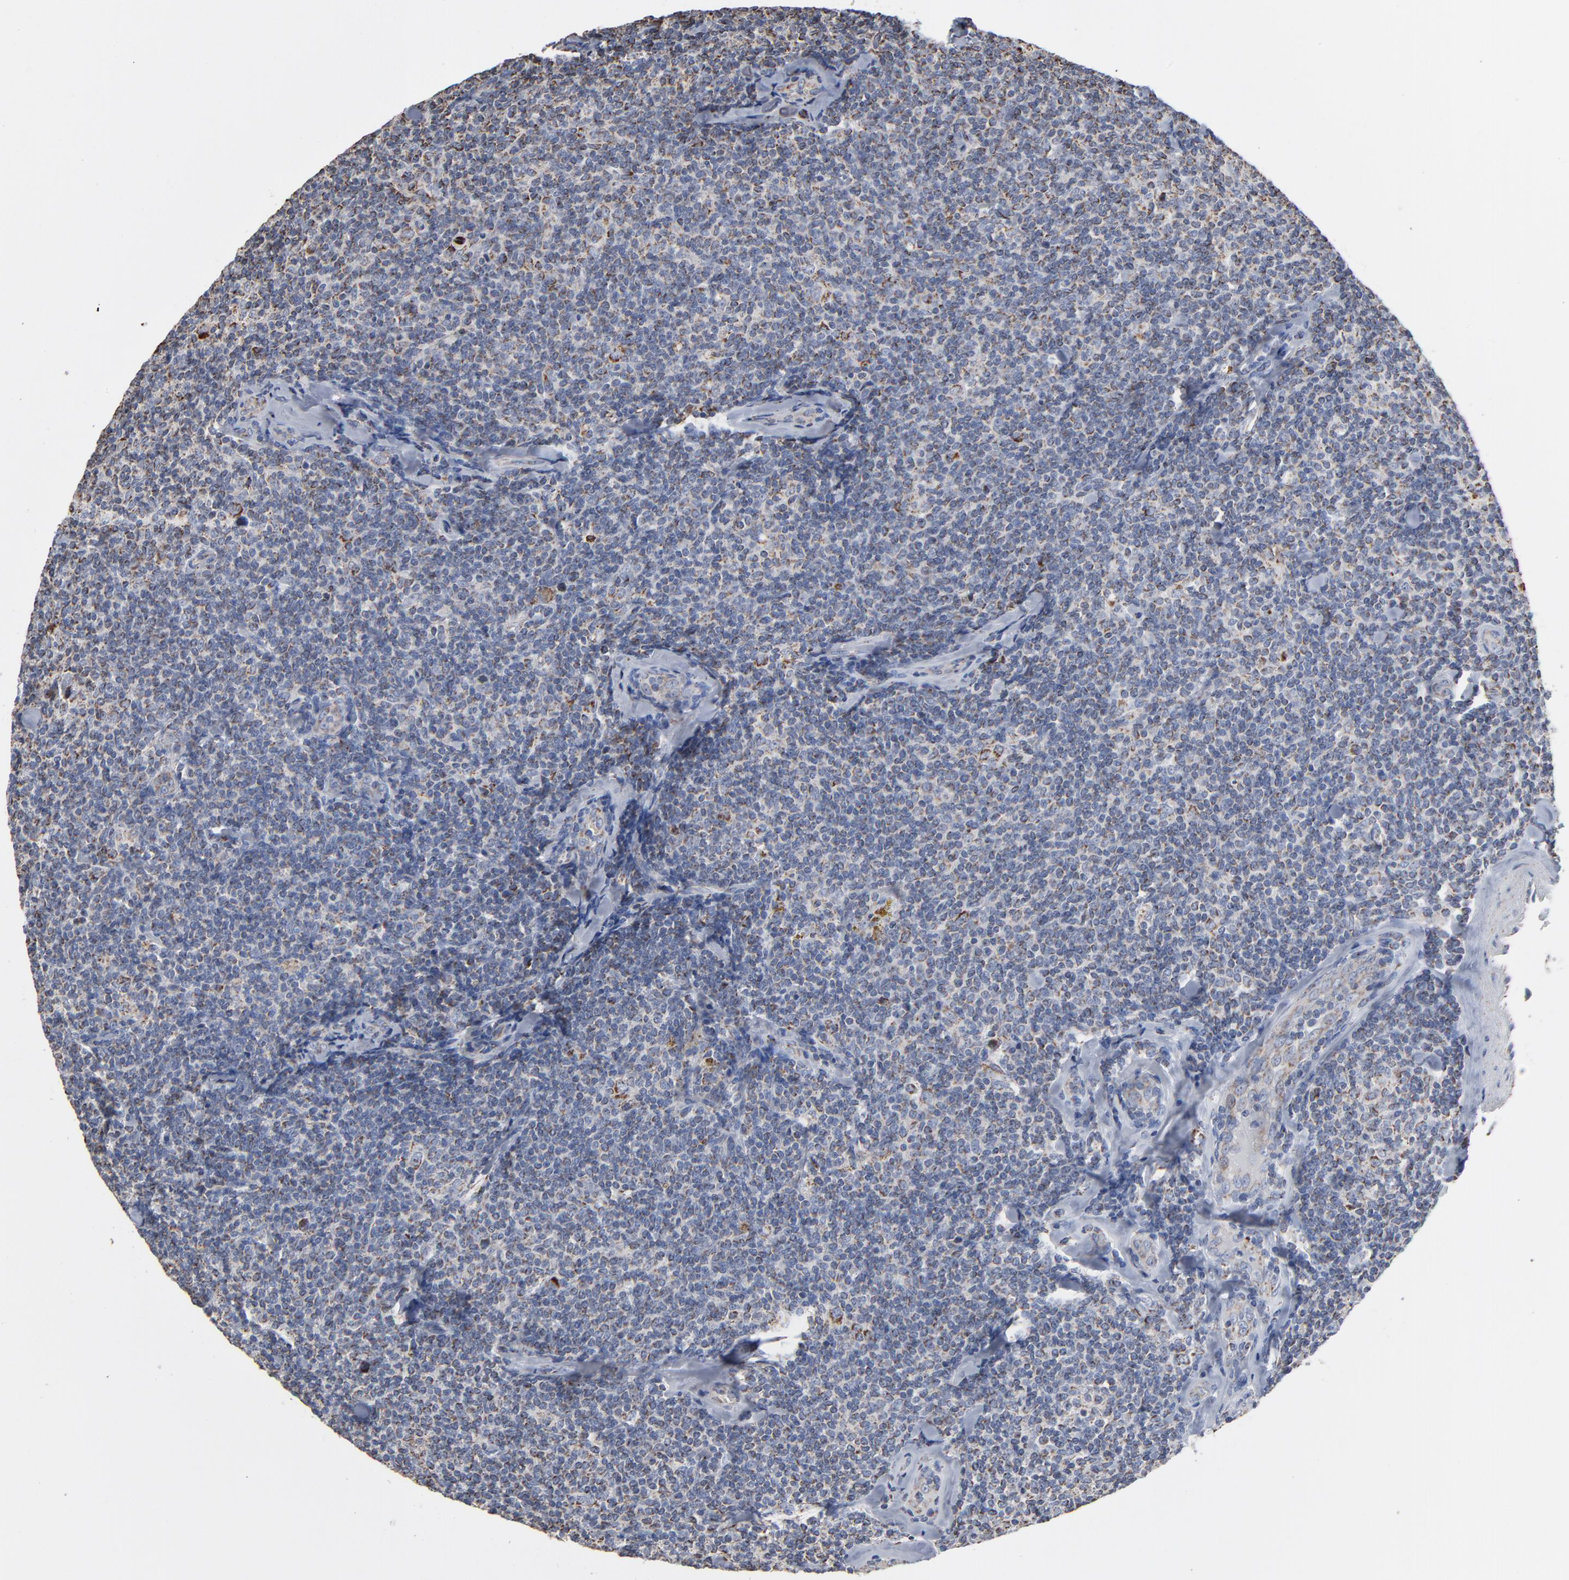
{"staining": {"intensity": "strong", "quantity": "<25%", "location": "cytoplasmic/membranous"}, "tissue": "lymphoma", "cell_type": "Tumor cells", "image_type": "cancer", "snomed": [{"axis": "morphology", "description": "Malignant lymphoma, non-Hodgkin's type, Low grade"}, {"axis": "topography", "description": "Lymph node"}], "caption": "Lymphoma was stained to show a protein in brown. There is medium levels of strong cytoplasmic/membranous staining in about <25% of tumor cells.", "gene": "UQCRC1", "patient": {"sex": "female", "age": 56}}